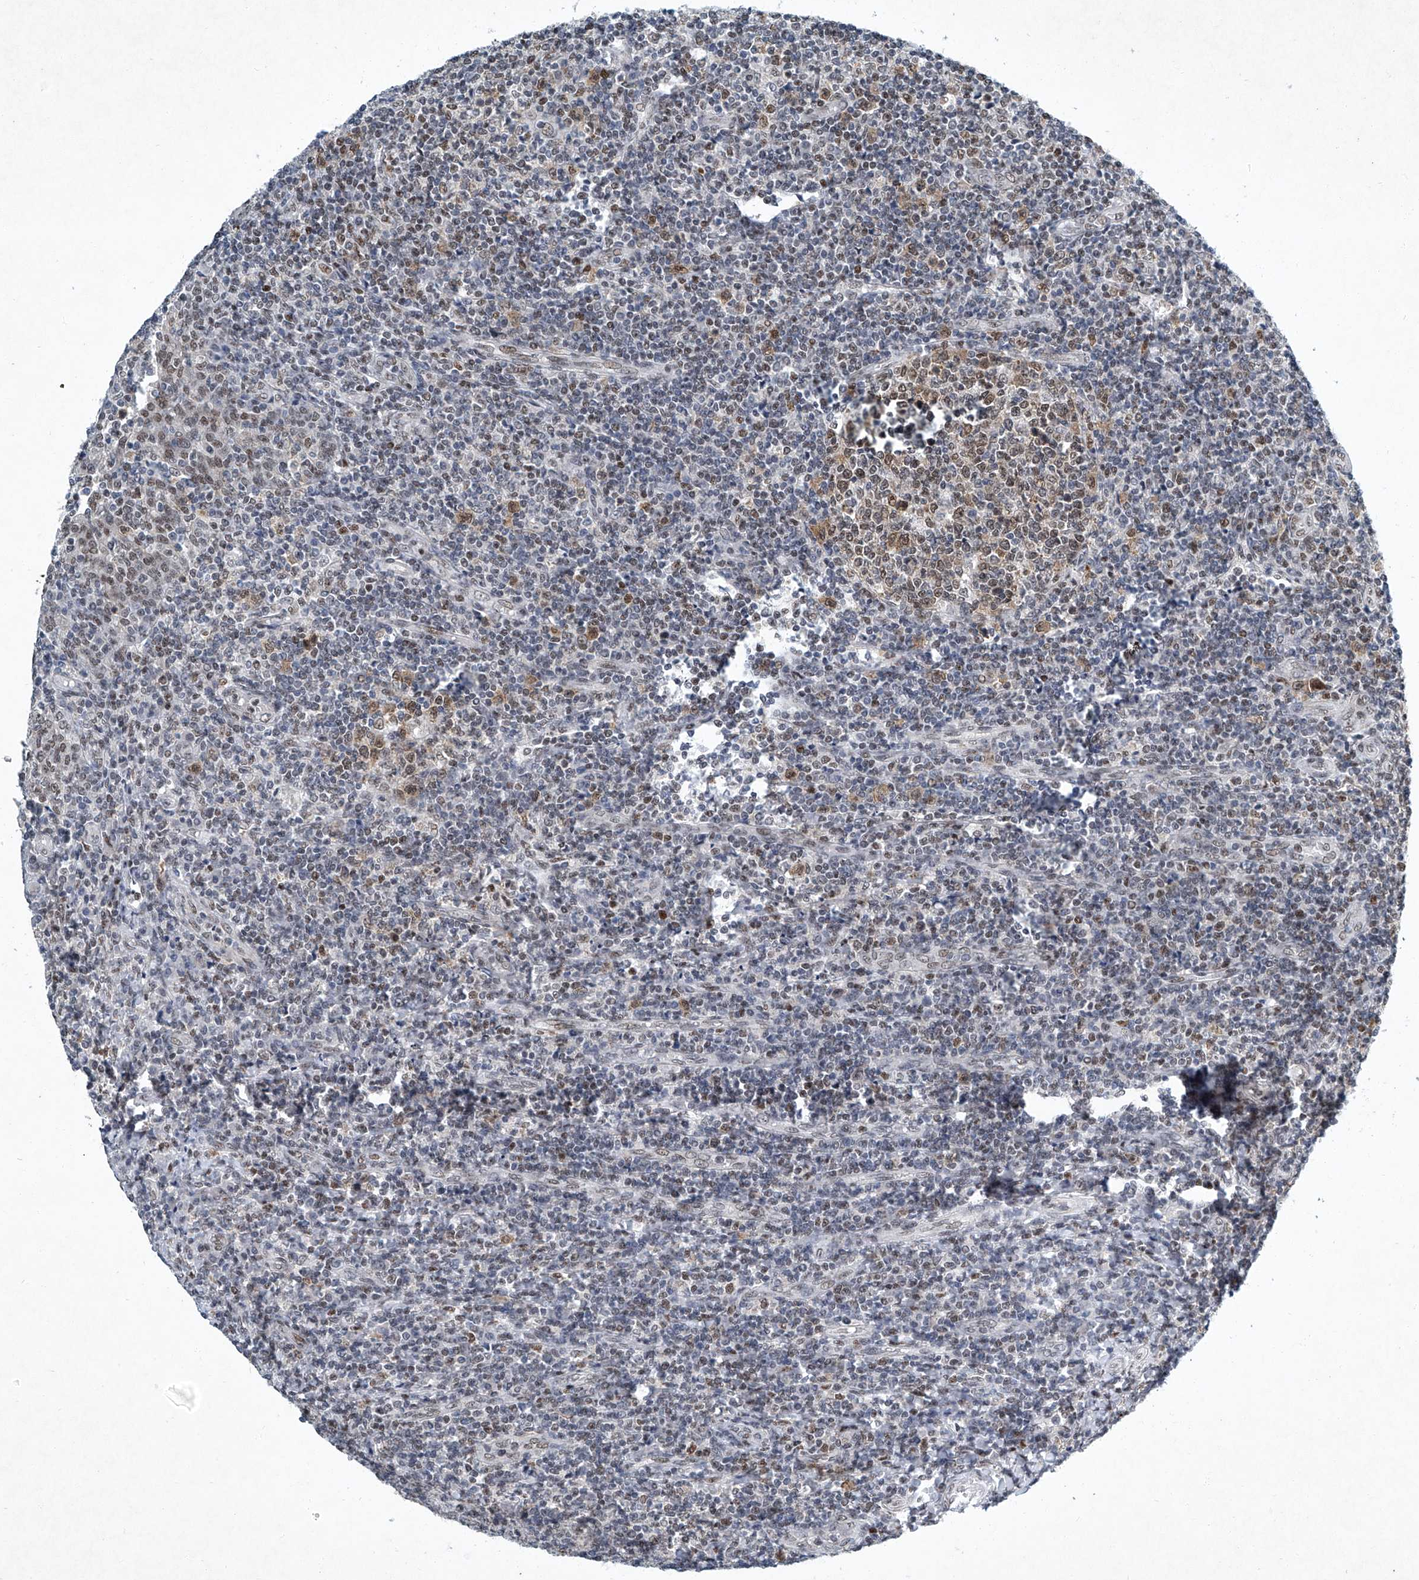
{"staining": {"intensity": "moderate", "quantity": ">75%", "location": "cytoplasmic/membranous,nuclear"}, "tissue": "tonsil", "cell_type": "Germinal center cells", "image_type": "normal", "snomed": [{"axis": "morphology", "description": "Normal tissue, NOS"}, {"axis": "topography", "description": "Tonsil"}], "caption": "Brown immunohistochemical staining in benign tonsil exhibits moderate cytoplasmic/membranous,nuclear expression in approximately >75% of germinal center cells. (brown staining indicates protein expression, while blue staining denotes nuclei).", "gene": "TFDP1", "patient": {"sex": "female", "age": 19}}